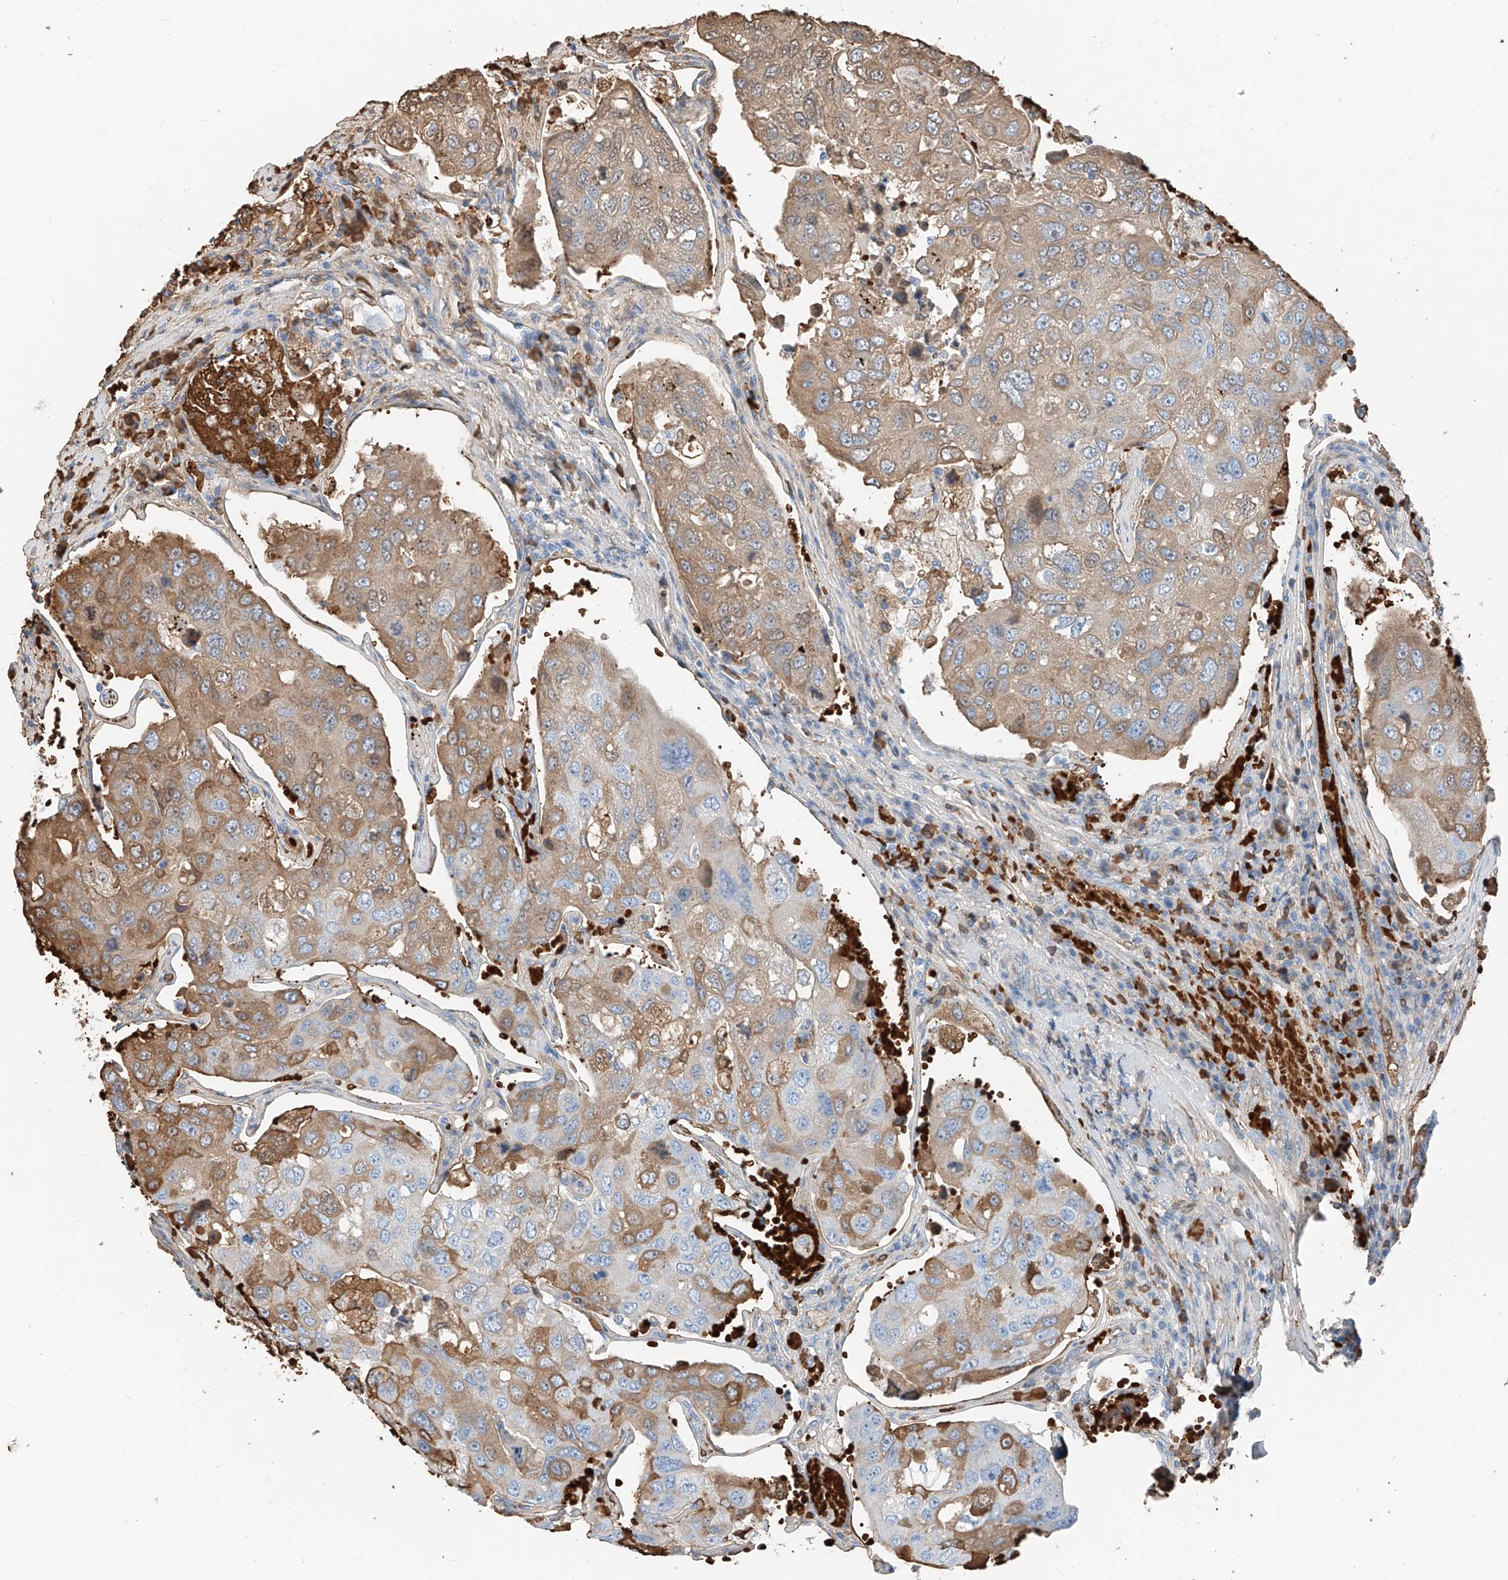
{"staining": {"intensity": "moderate", "quantity": "25%-75%", "location": "cytoplasmic/membranous"}, "tissue": "urothelial cancer", "cell_type": "Tumor cells", "image_type": "cancer", "snomed": [{"axis": "morphology", "description": "Urothelial carcinoma, High grade"}, {"axis": "topography", "description": "Lymph node"}, {"axis": "topography", "description": "Urinary bladder"}], "caption": "Moderate cytoplasmic/membranous protein staining is identified in about 25%-75% of tumor cells in high-grade urothelial carcinoma. (DAB (3,3'-diaminobenzidine) IHC with brightfield microscopy, high magnification).", "gene": "PRSS23", "patient": {"sex": "male", "age": 51}}